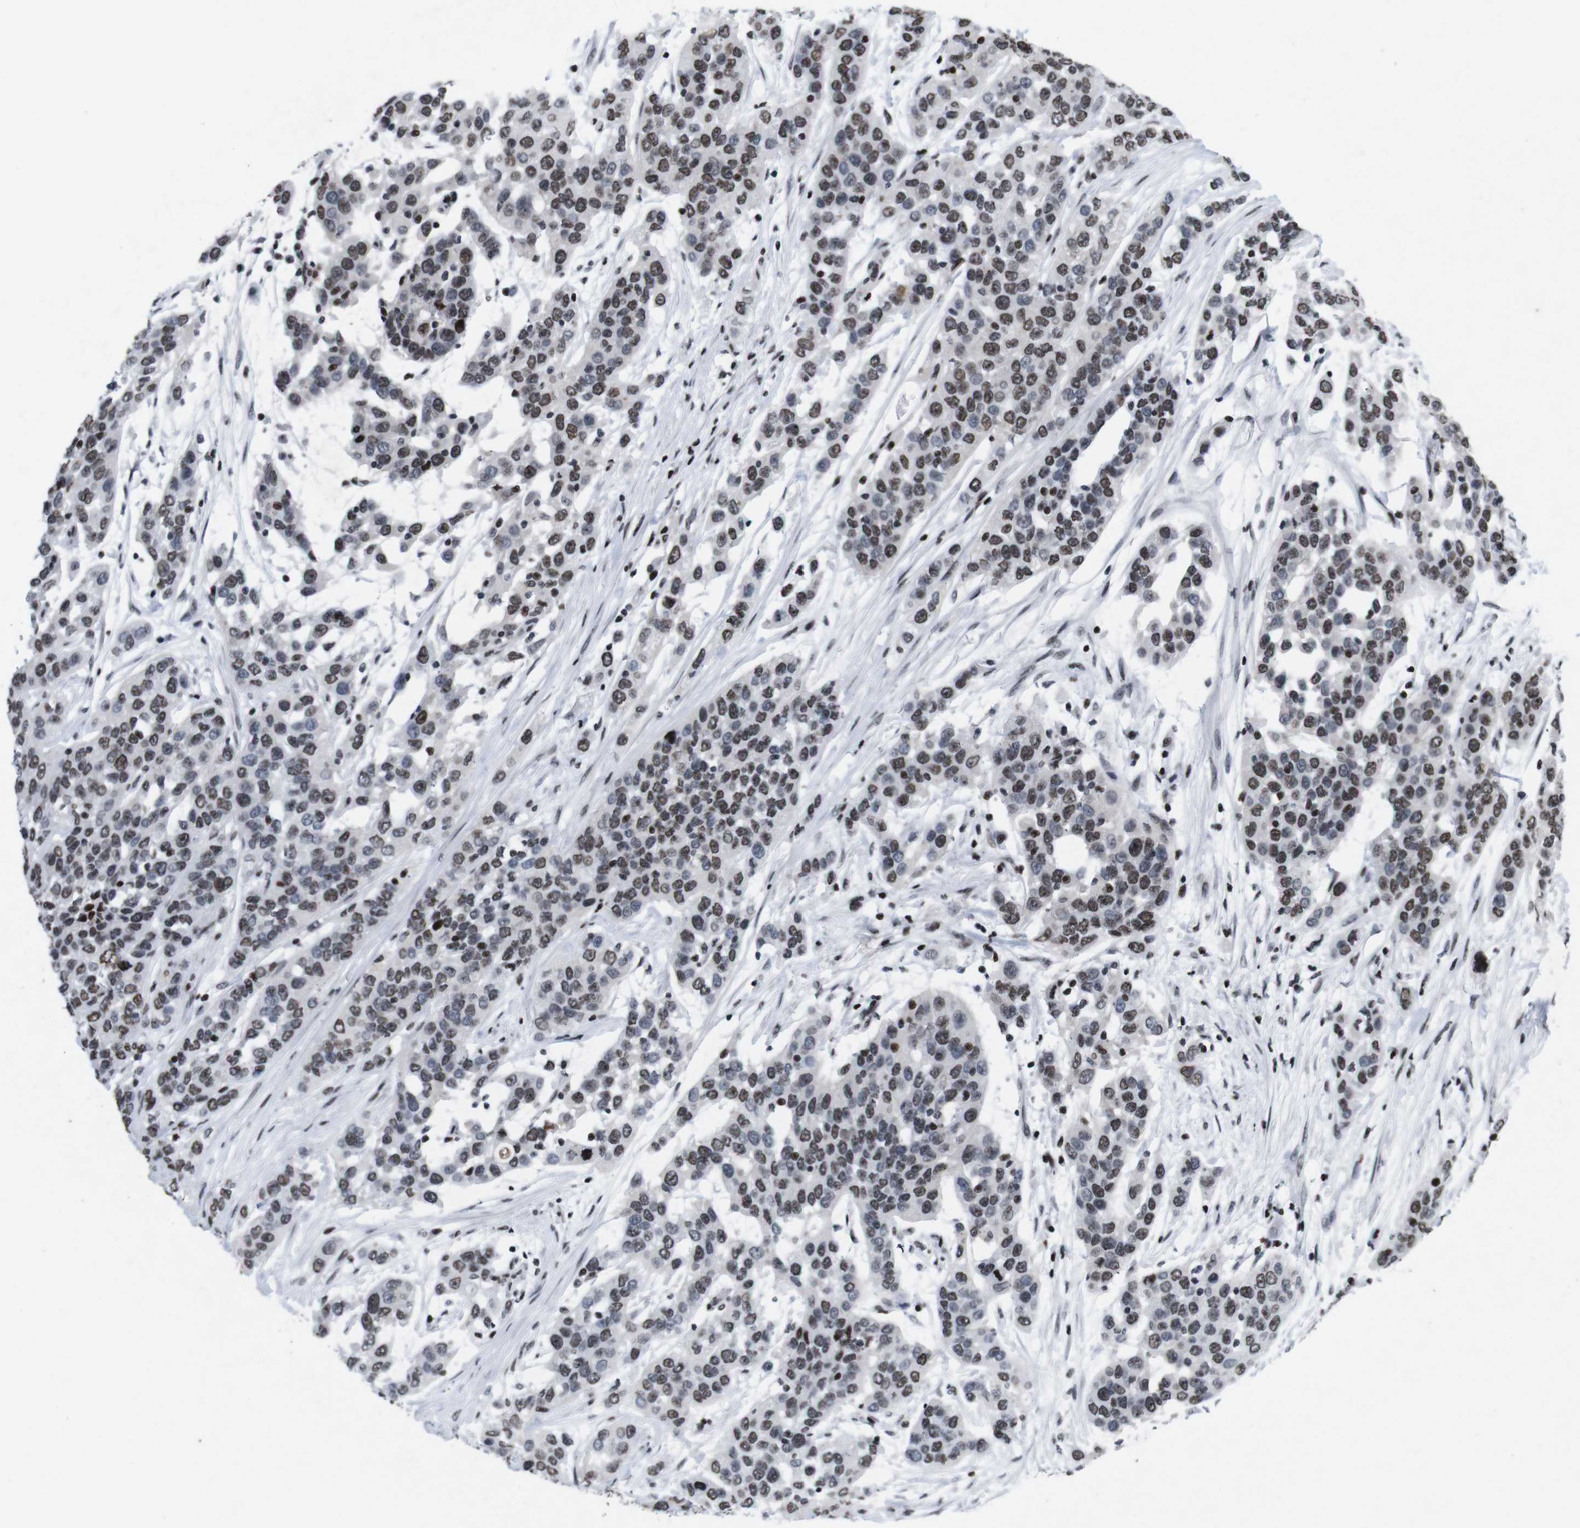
{"staining": {"intensity": "moderate", "quantity": ">75%", "location": "nuclear"}, "tissue": "urothelial cancer", "cell_type": "Tumor cells", "image_type": "cancer", "snomed": [{"axis": "morphology", "description": "Urothelial carcinoma, High grade"}, {"axis": "topography", "description": "Urinary bladder"}], "caption": "A micrograph of human urothelial cancer stained for a protein shows moderate nuclear brown staining in tumor cells.", "gene": "MAGEH1", "patient": {"sex": "female", "age": 80}}